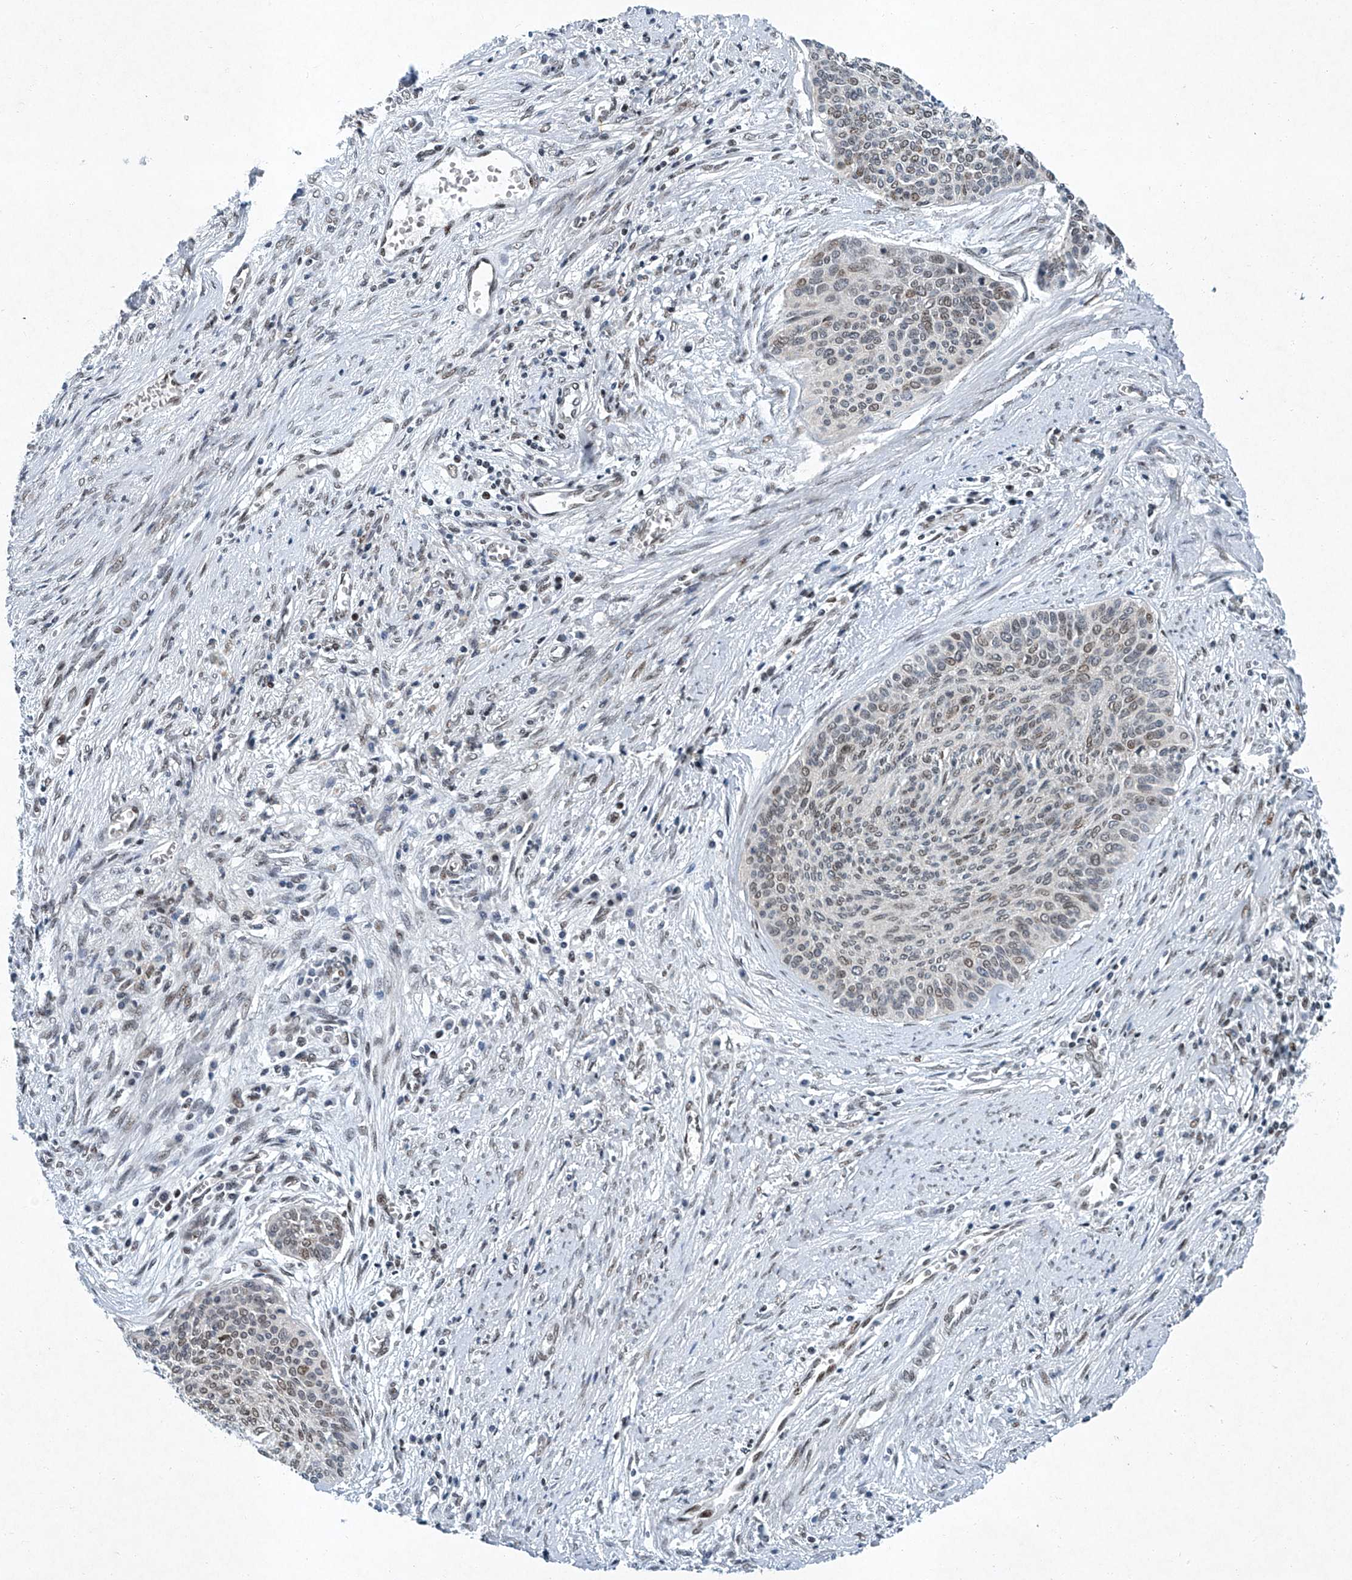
{"staining": {"intensity": "weak", "quantity": ">75%", "location": "nuclear"}, "tissue": "cervical cancer", "cell_type": "Tumor cells", "image_type": "cancer", "snomed": [{"axis": "morphology", "description": "Squamous cell carcinoma, NOS"}, {"axis": "topography", "description": "Cervix"}], "caption": "Weak nuclear expression is present in about >75% of tumor cells in cervical cancer (squamous cell carcinoma).", "gene": "TFDP1", "patient": {"sex": "female", "age": 55}}